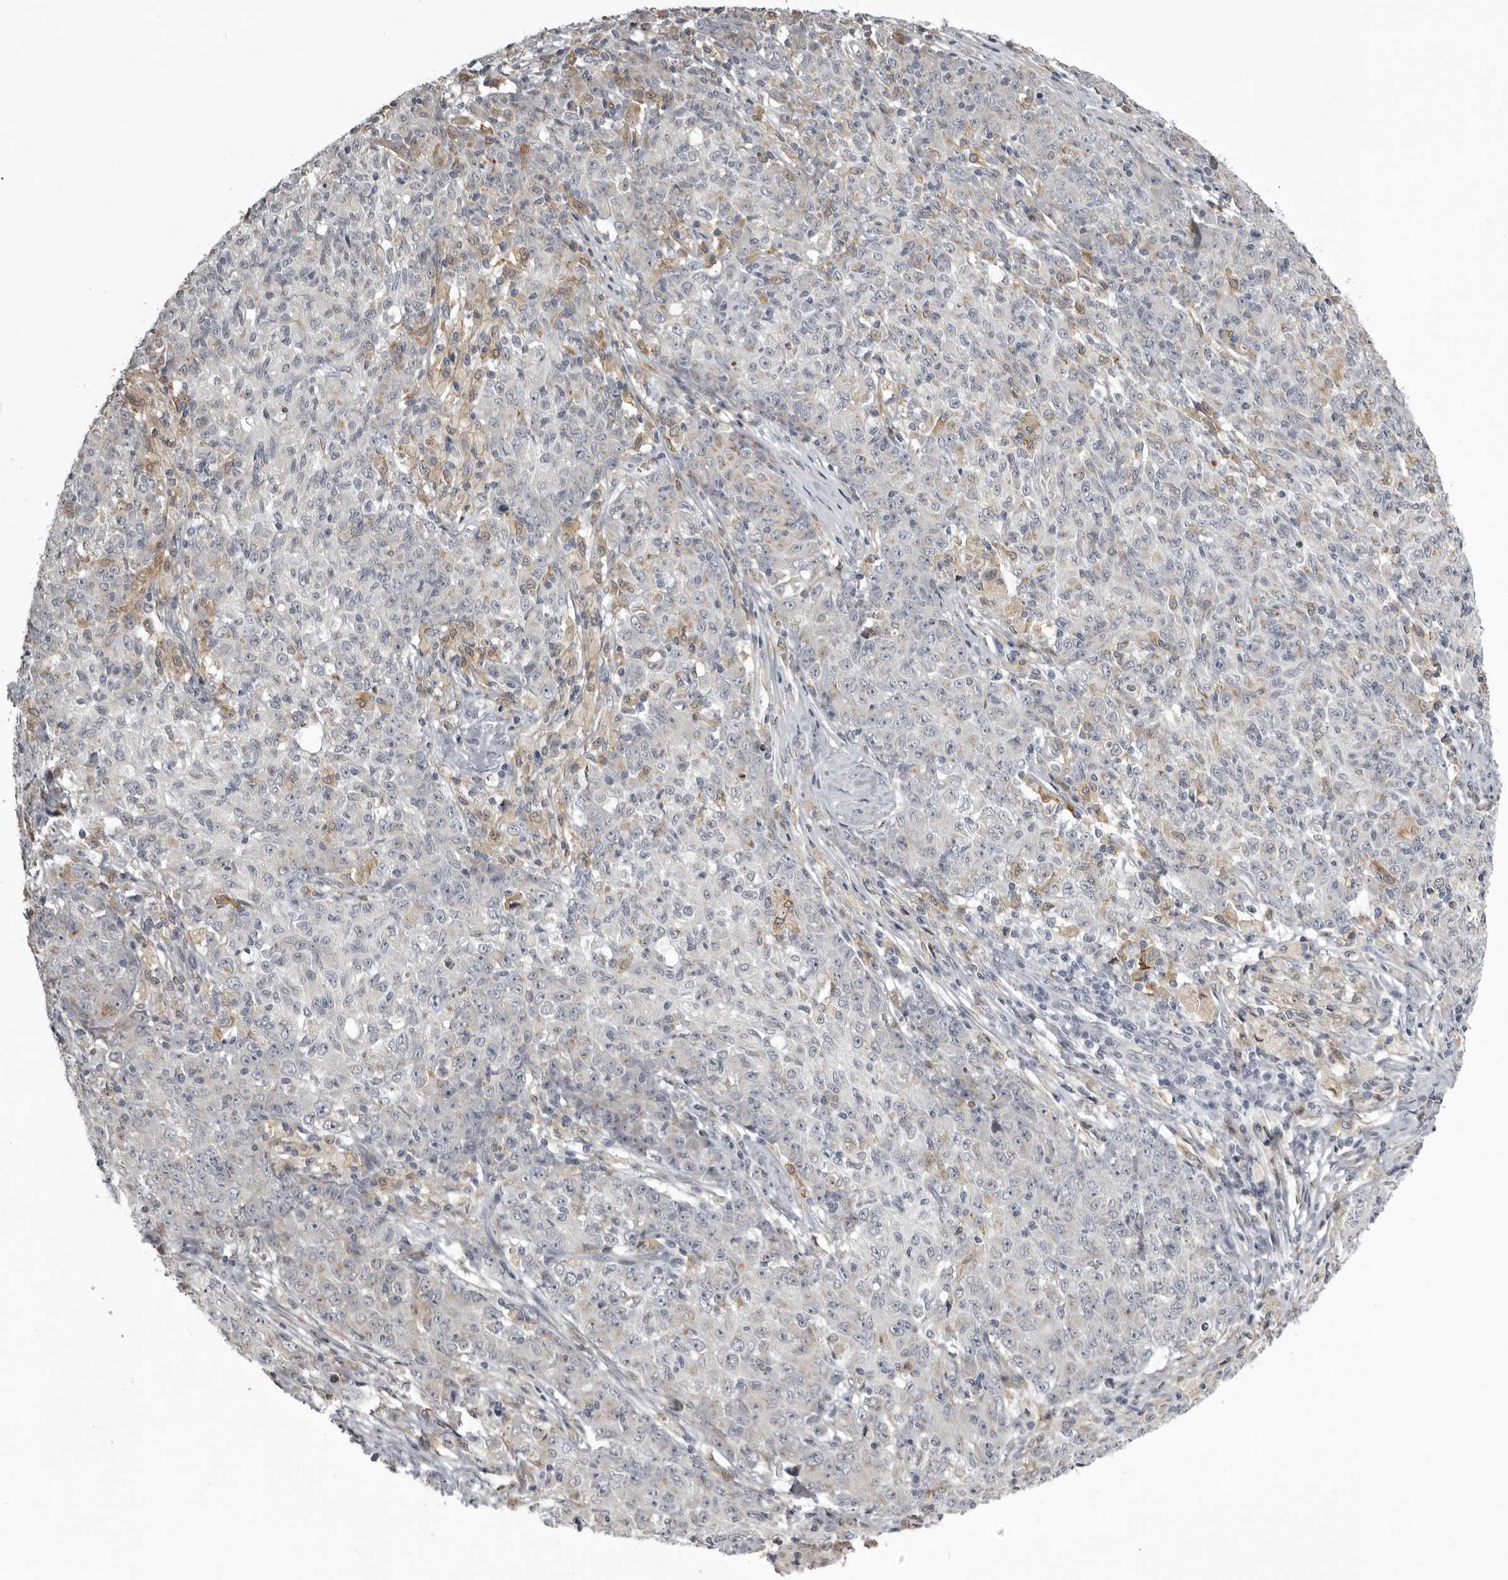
{"staining": {"intensity": "negative", "quantity": "none", "location": "none"}, "tissue": "ovarian cancer", "cell_type": "Tumor cells", "image_type": "cancer", "snomed": [{"axis": "morphology", "description": "Carcinoma, endometroid"}, {"axis": "topography", "description": "Ovary"}], "caption": "The image demonstrates no staining of tumor cells in endometroid carcinoma (ovarian).", "gene": "NCEH1", "patient": {"sex": "female", "age": 42}}